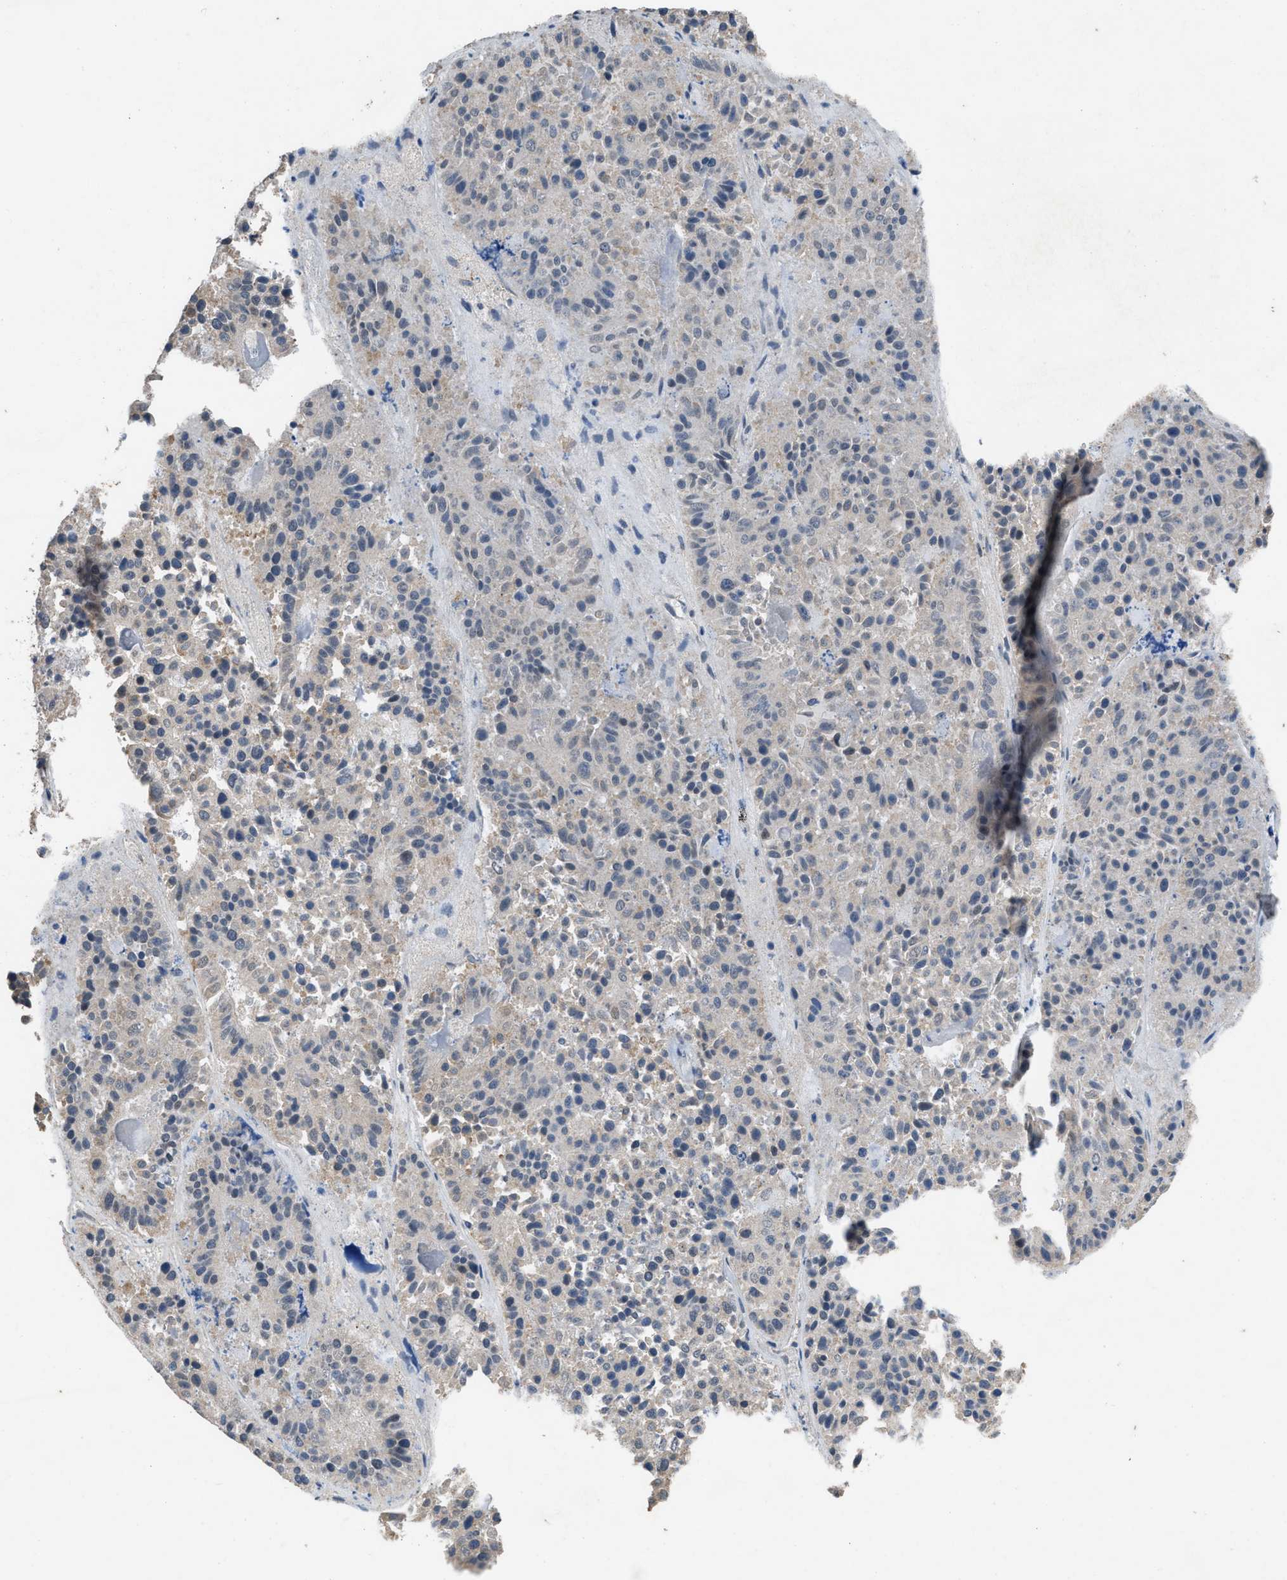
{"staining": {"intensity": "negative", "quantity": "none", "location": "none"}, "tissue": "pancreatic cancer", "cell_type": "Tumor cells", "image_type": "cancer", "snomed": [{"axis": "morphology", "description": "Adenocarcinoma, NOS"}, {"axis": "topography", "description": "Pancreas"}], "caption": "Immunohistochemical staining of pancreatic adenocarcinoma exhibits no significant staining in tumor cells.", "gene": "ARL6", "patient": {"sex": "male", "age": 50}}